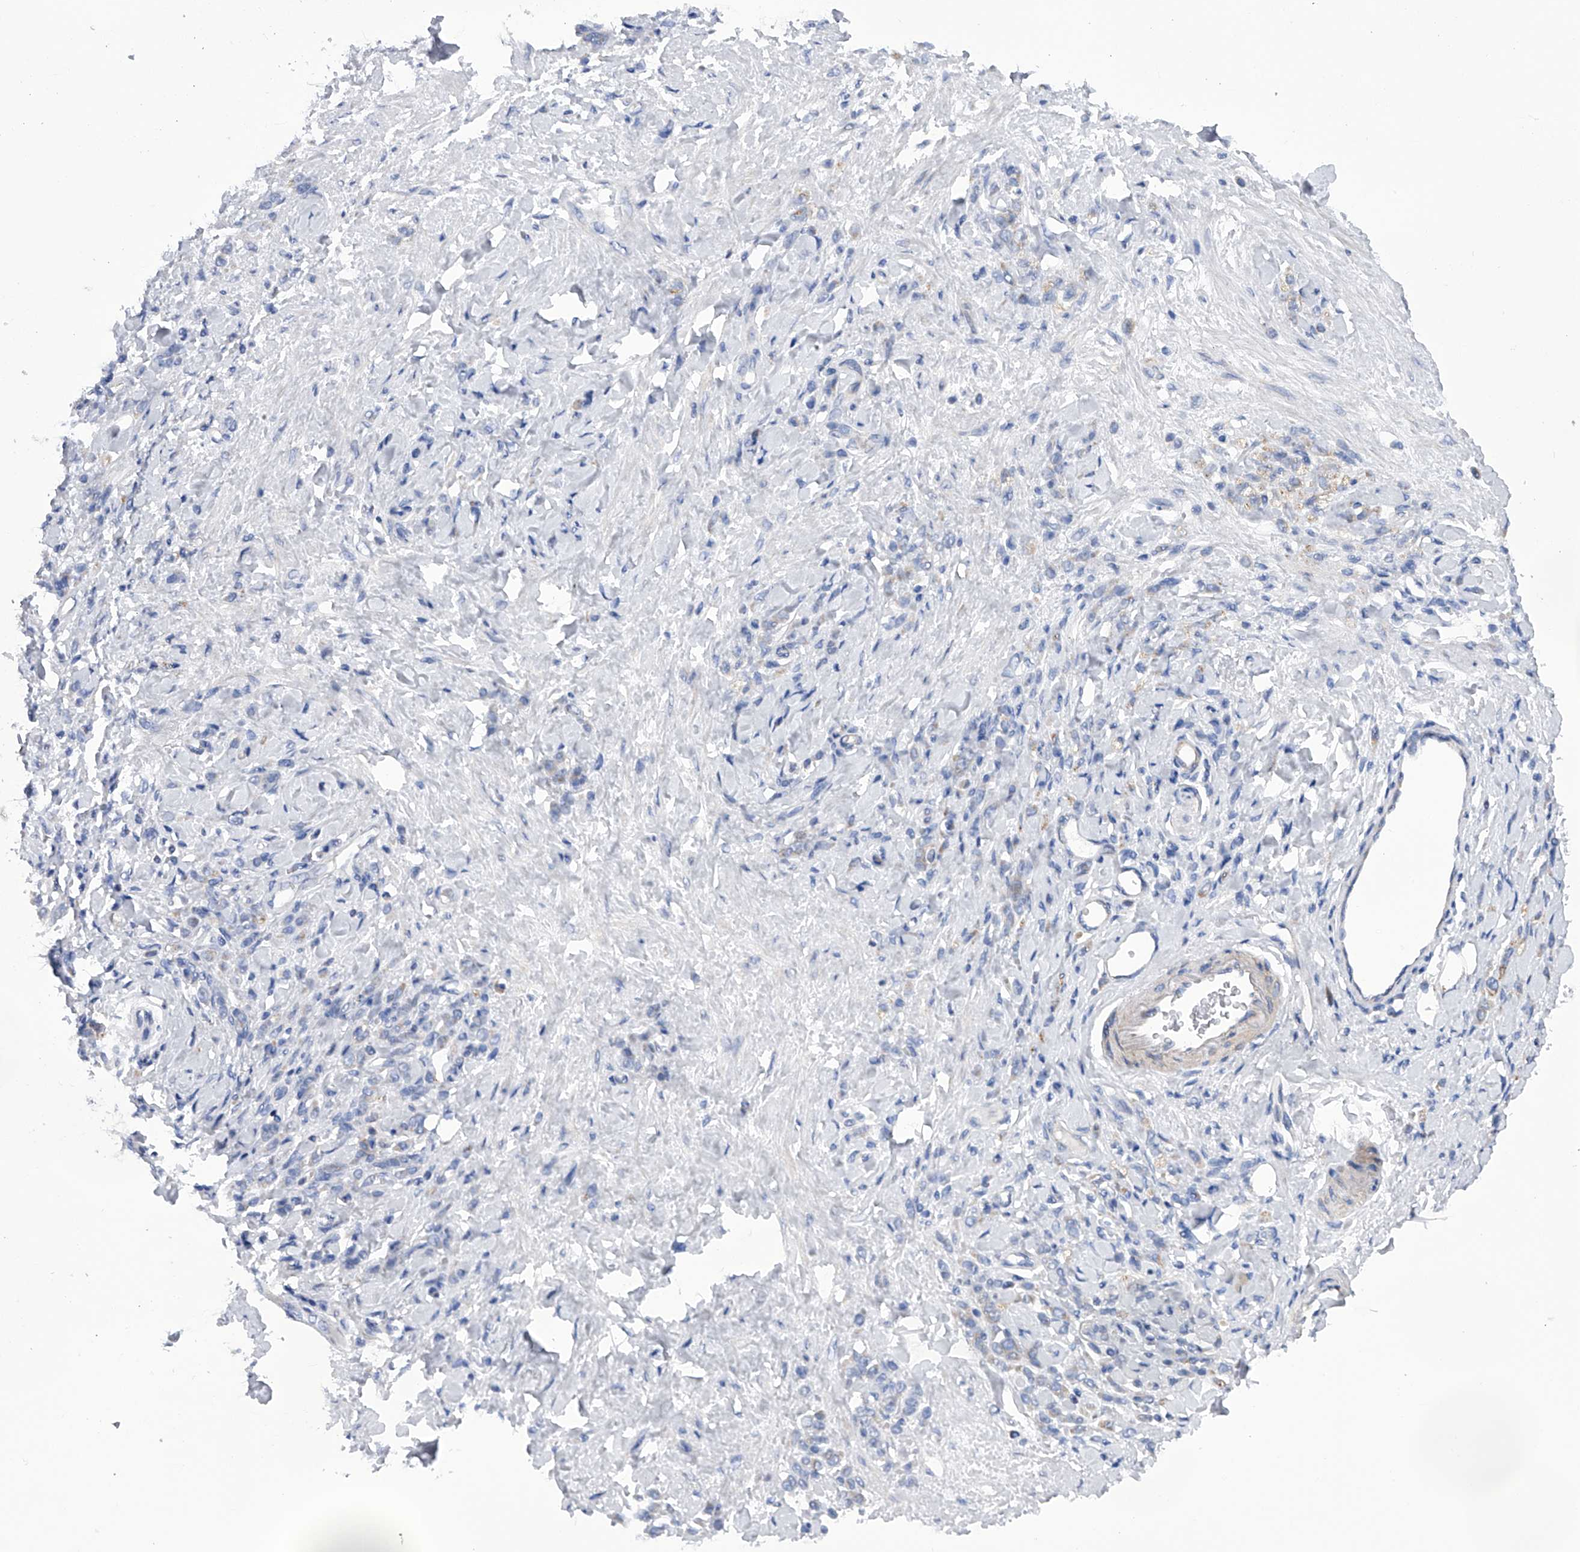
{"staining": {"intensity": "weak", "quantity": "25%-75%", "location": "cytoplasmic/membranous"}, "tissue": "stomach cancer", "cell_type": "Tumor cells", "image_type": "cancer", "snomed": [{"axis": "morphology", "description": "Normal tissue, NOS"}, {"axis": "morphology", "description": "Adenocarcinoma, NOS"}, {"axis": "topography", "description": "Stomach"}], "caption": "The immunohistochemical stain highlights weak cytoplasmic/membranous positivity in tumor cells of stomach cancer tissue.", "gene": "MLYCD", "patient": {"sex": "male", "age": 82}}